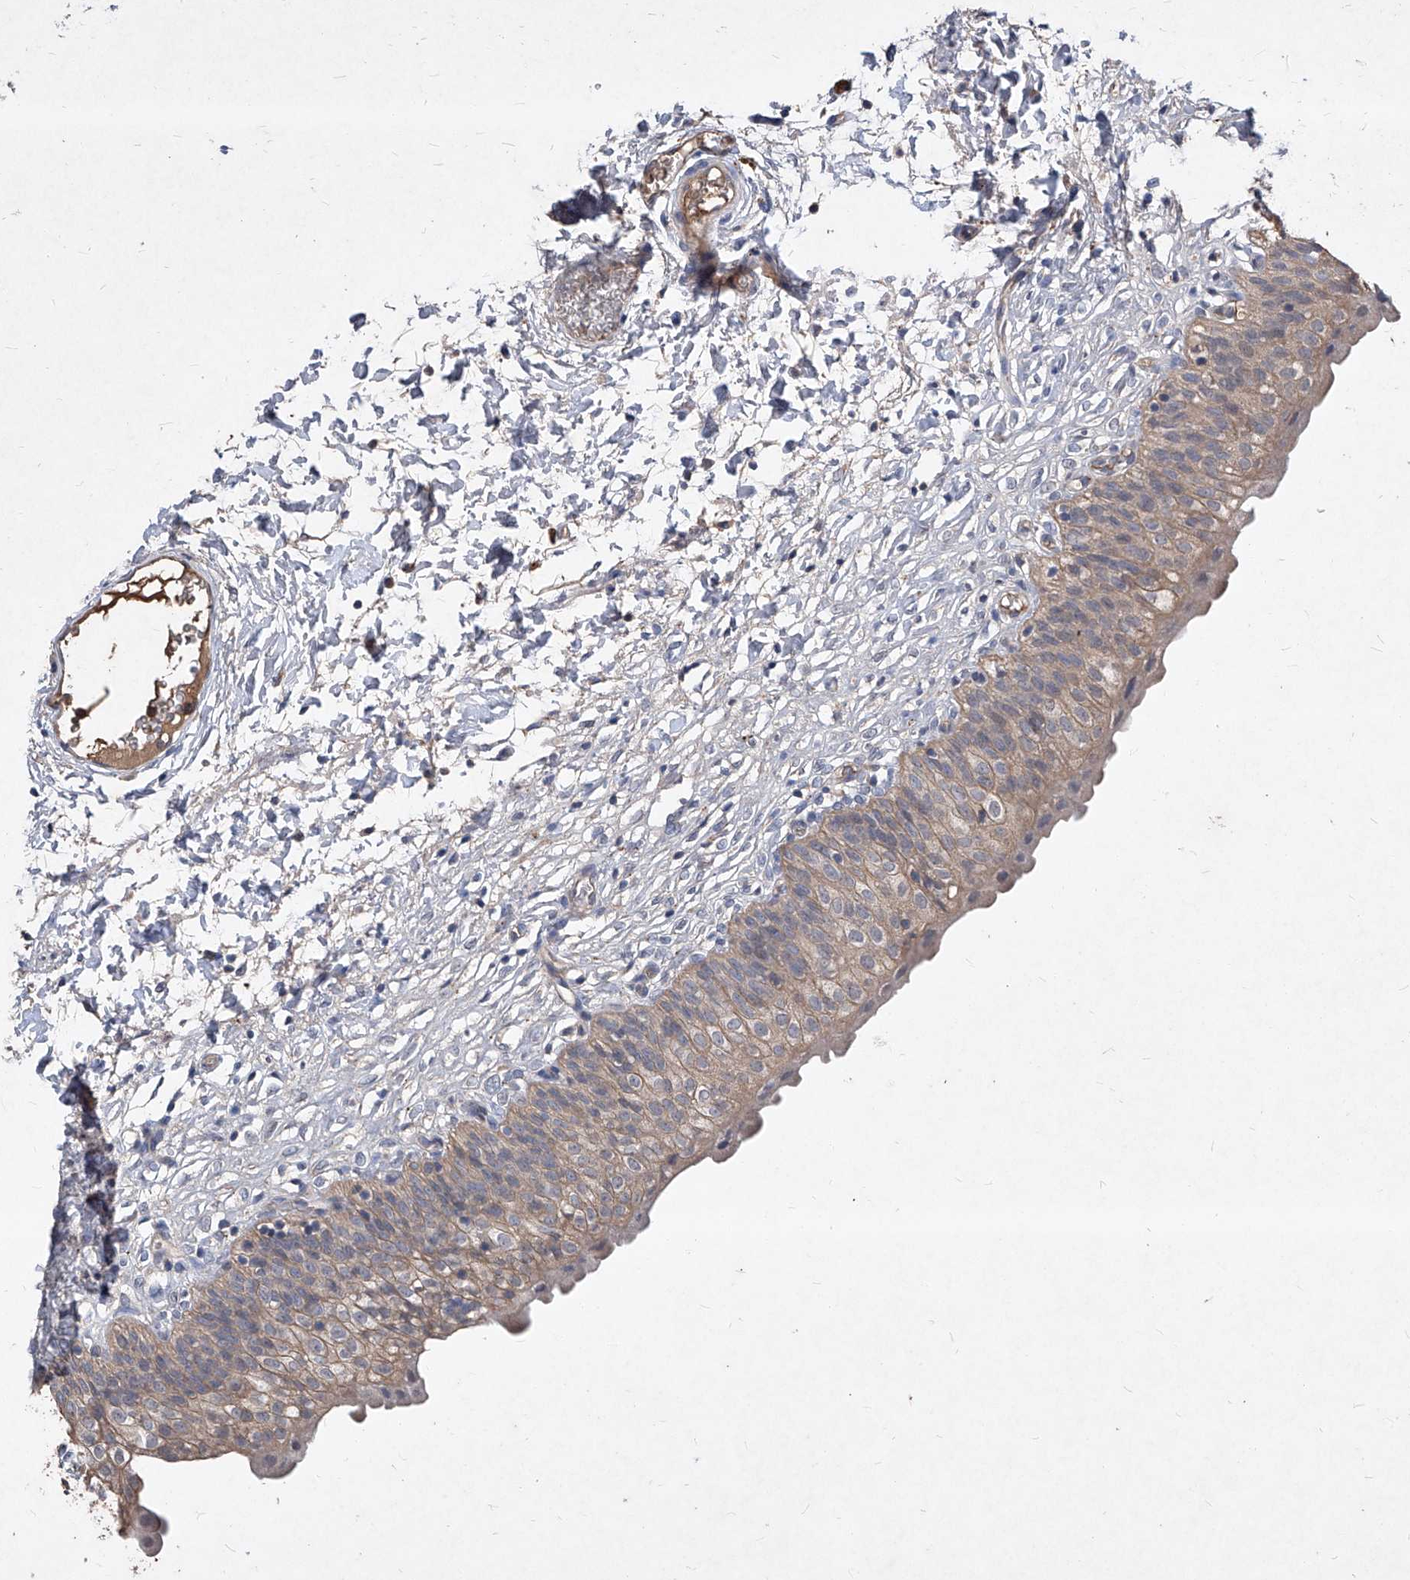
{"staining": {"intensity": "moderate", "quantity": ">75%", "location": "cytoplasmic/membranous"}, "tissue": "urinary bladder", "cell_type": "Urothelial cells", "image_type": "normal", "snomed": [{"axis": "morphology", "description": "Normal tissue, NOS"}, {"axis": "topography", "description": "Urinary bladder"}], "caption": "About >75% of urothelial cells in benign urinary bladder demonstrate moderate cytoplasmic/membranous protein positivity as visualized by brown immunohistochemical staining.", "gene": "SYNGR1", "patient": {"sex": "male", "age": 55}}